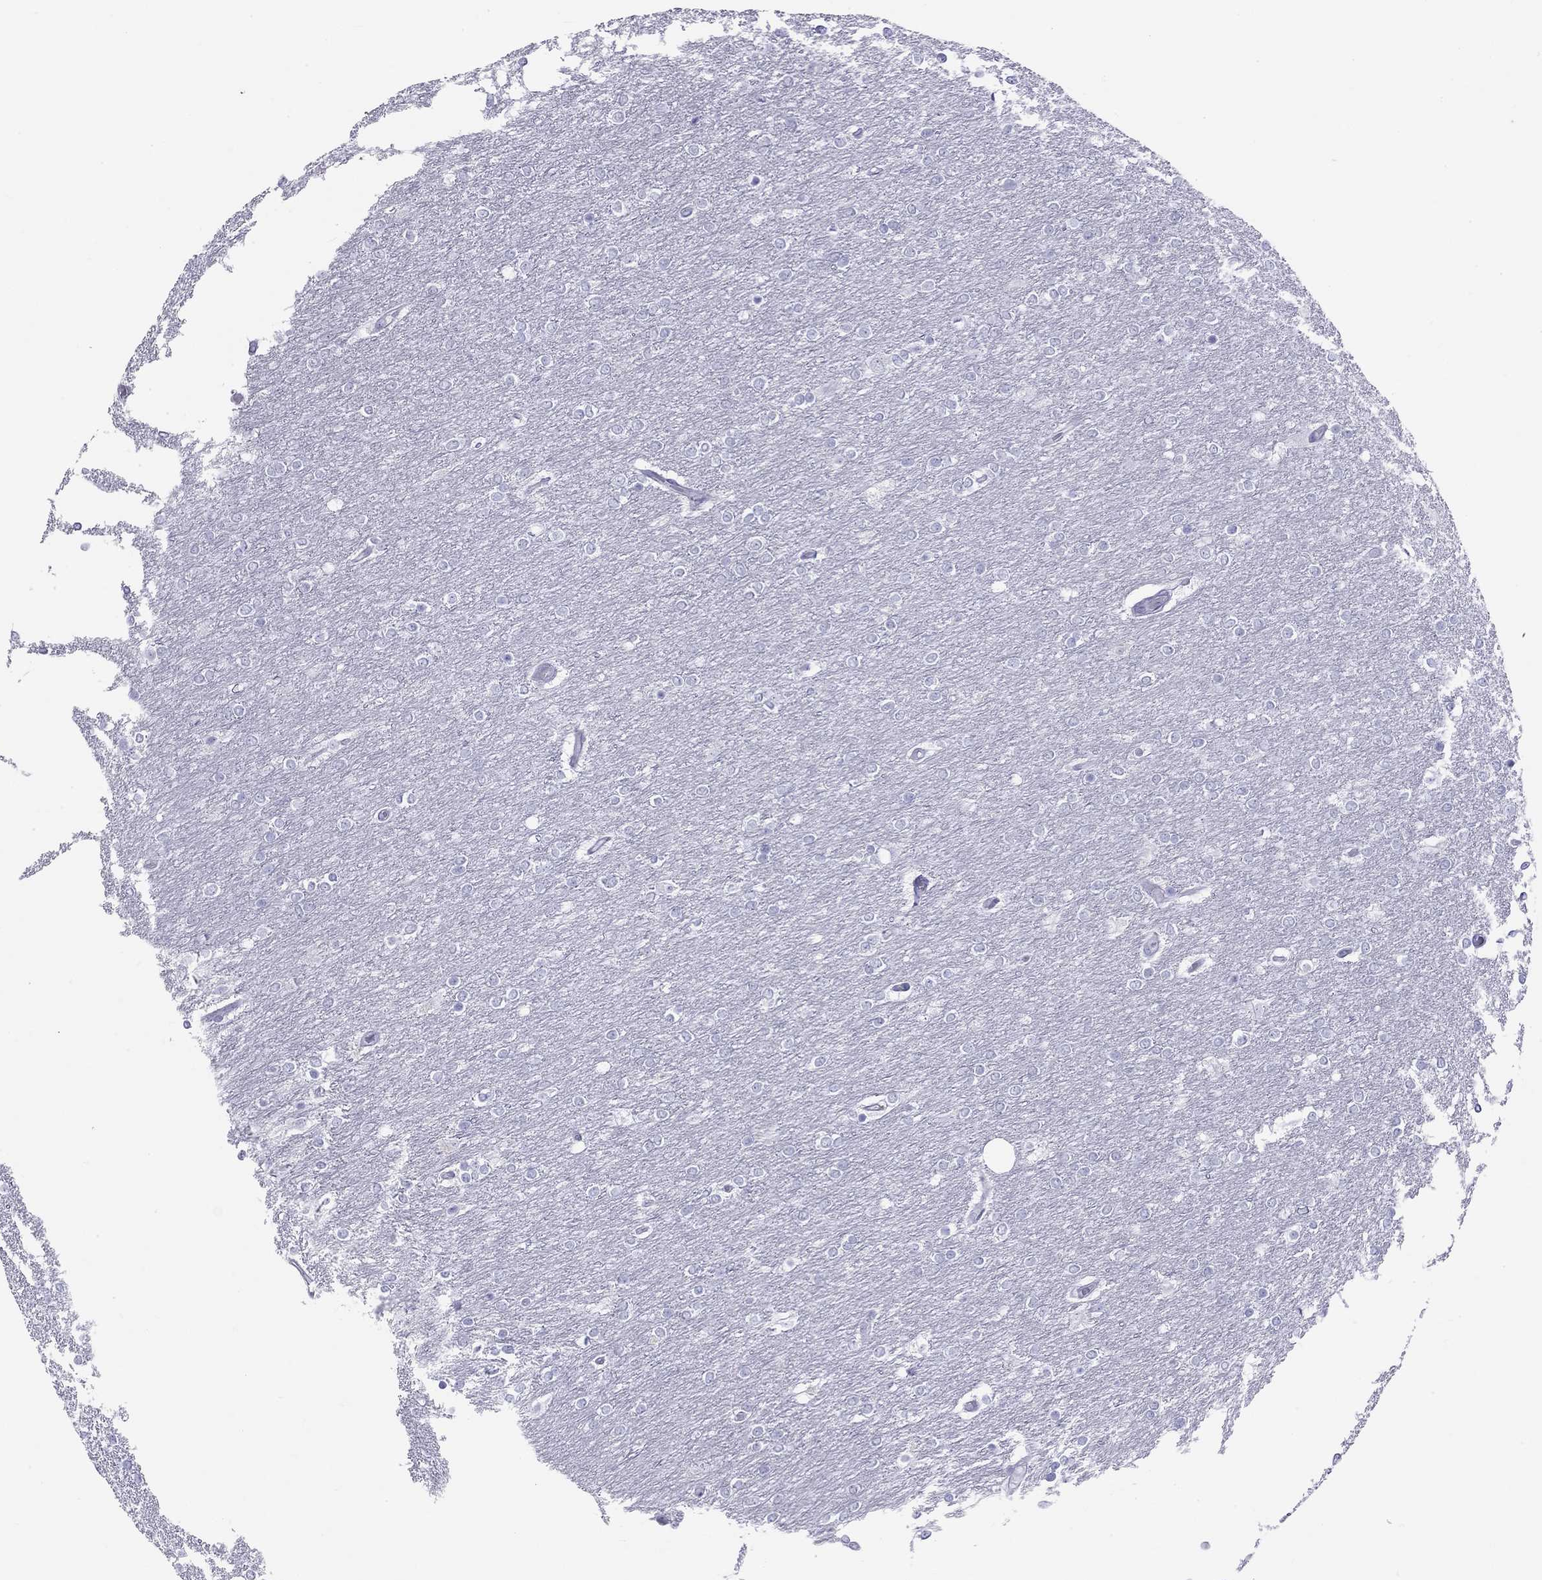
{"staining": {"intensity": "negative", "quantity": "none", "location": "none"}, "tissue": "glioma", "cell_type": "Tumor cells", "image_type": "cancer", "snomed": [{"axis": "morphology", "description": "Glioma, malignant, High grade"}, {"axis": "topography", "description": "Brain"}], "caption": "IHC of glioma demonstrates no staining in tumor cells.", "gene": "SH2D2A", "patient": {"sex": "female", "age": 61}}